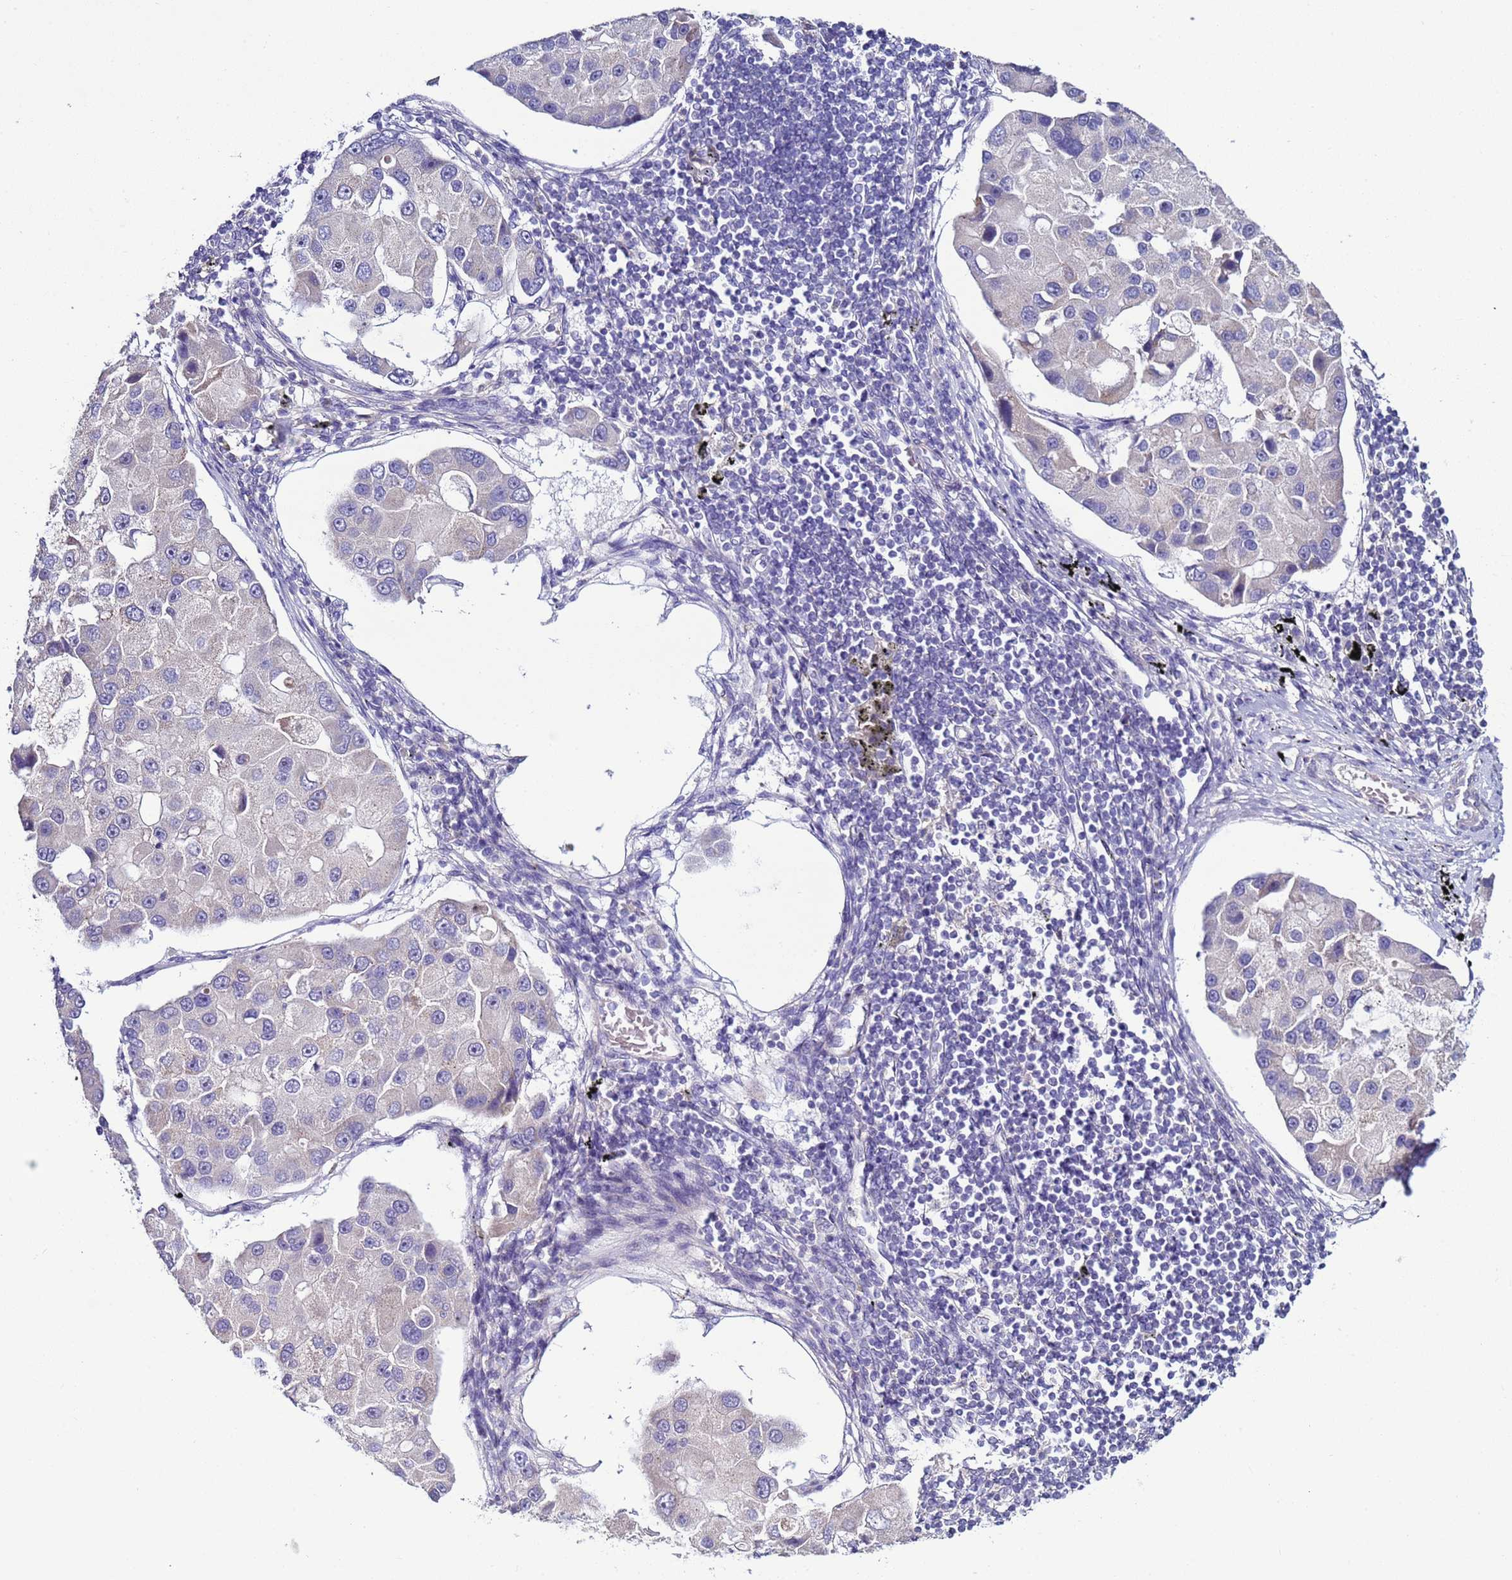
{"staining": {"intensity": "negative", "quantity": "none", "location": "none"}, "tissue": "lung cancer", "cell_type": "Tumor cells", "image_type": "cancer", "snomed": [{"axis": "morphology", "description": "Adenocarcinoma, NOS"}, {"axis": "topography", "description": "Lung"}], "caption": "There is no significant expression in tumor cells of lung cancer.", "gene": "RABL2B", "patient": {"sex": "female", "age": 54}}